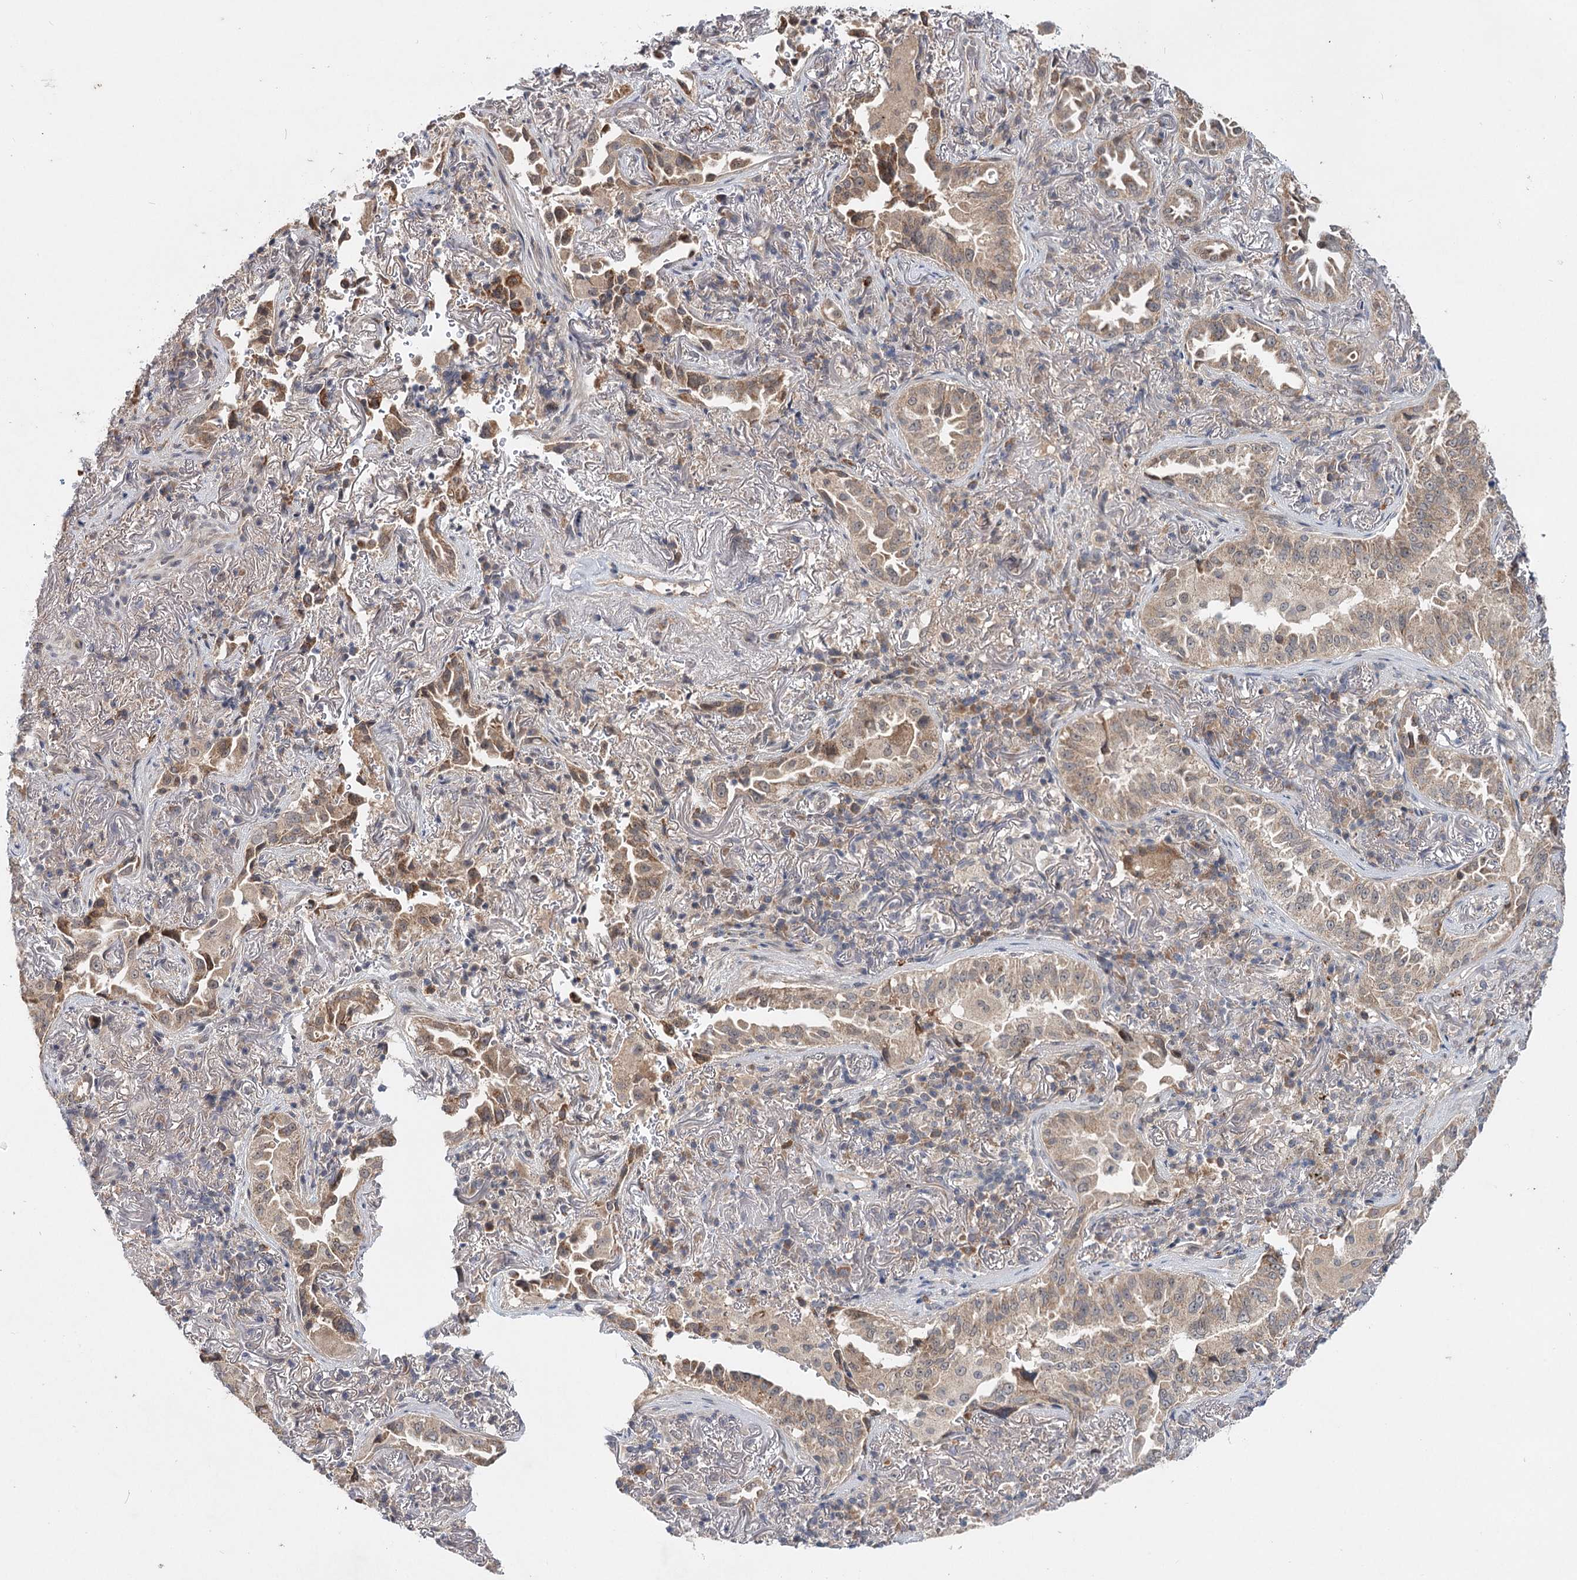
{"staining": {"intensity": "moderate", "quantity": "<25%", "location": "cytoplasmic/membranous"}, "tissue": "lung cancer", "cell_type": "Tumor cells", "image_type": "cancer", "snomed": [{"axis": "morphology", "description": "Adenocarcinoma, NOS"}, {"axis": "topography", "description": "Lung"}], "caption": "Protein staining by IHC reveals moderate cytoplasmic/membranous positivity in approximately <25% of tumor cells in adenocarcinoma (lung). Using DAB (brown) and hematoxylin (blue) stains, captured at high magnification using brightfield microscopy.", "gene": "AP3B1", "patient": {"sex": "female", "age": 69}}